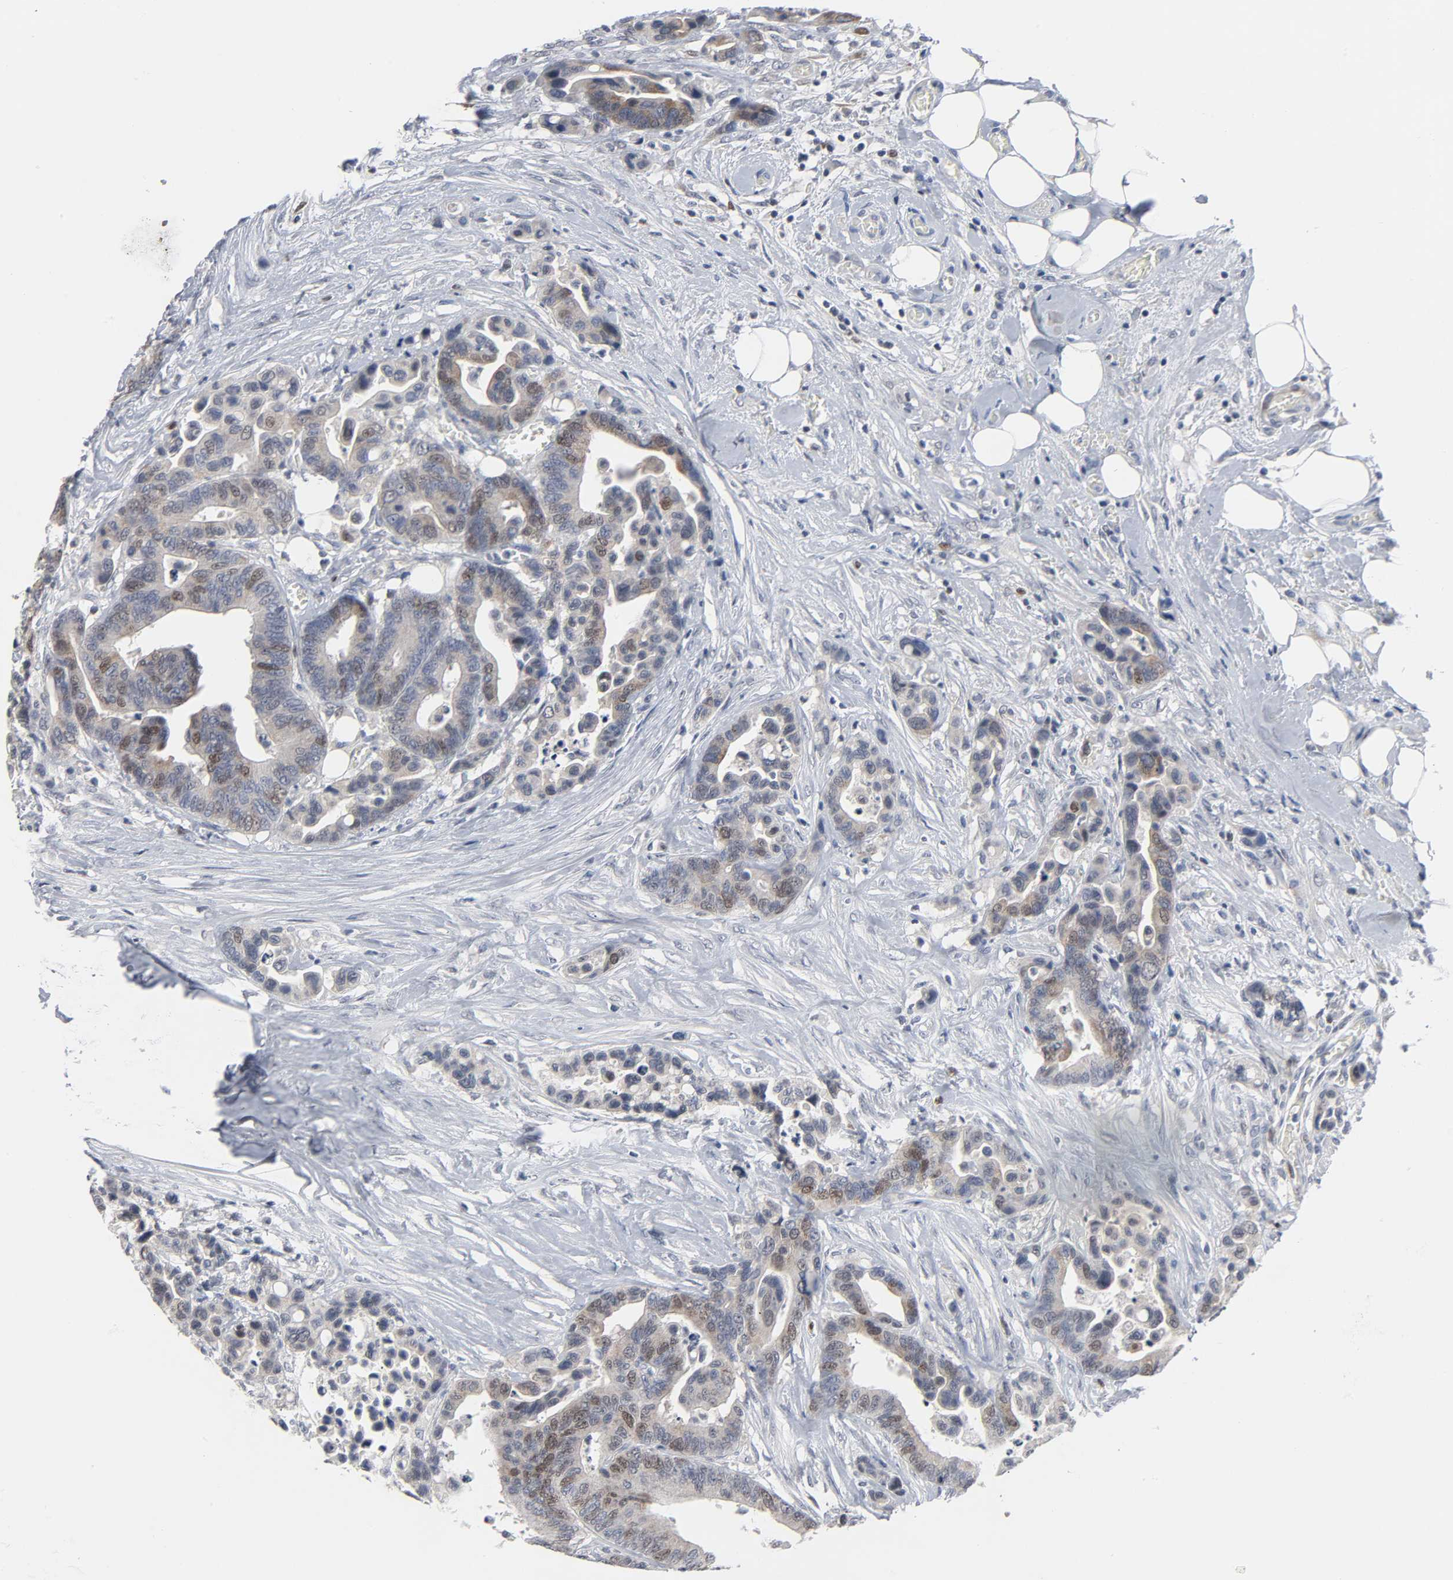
{"staining": {"intensity": "weak", "quantity": "25%-75%", "location": "nuclear"}, "tissue": "colorectal cancer", "cell_type": "Tumor cells", "image_type": "cancer", "snomed": [{"axis": "morphology", "description": "Adenocarcinoma, NOS"}, {"axis": "topography", "description": "Colon"}], "caption": "Immunohistochemistry (IHC) photomicrograph of colorectal cancer (adenocarcinoma) stained for a protein (brown), which reveals low levels of weak nuclear positivity in about 25%-75% of tumor cells.", "gene": "WEE1", "patient": {"sex": "male", "age": 82}}